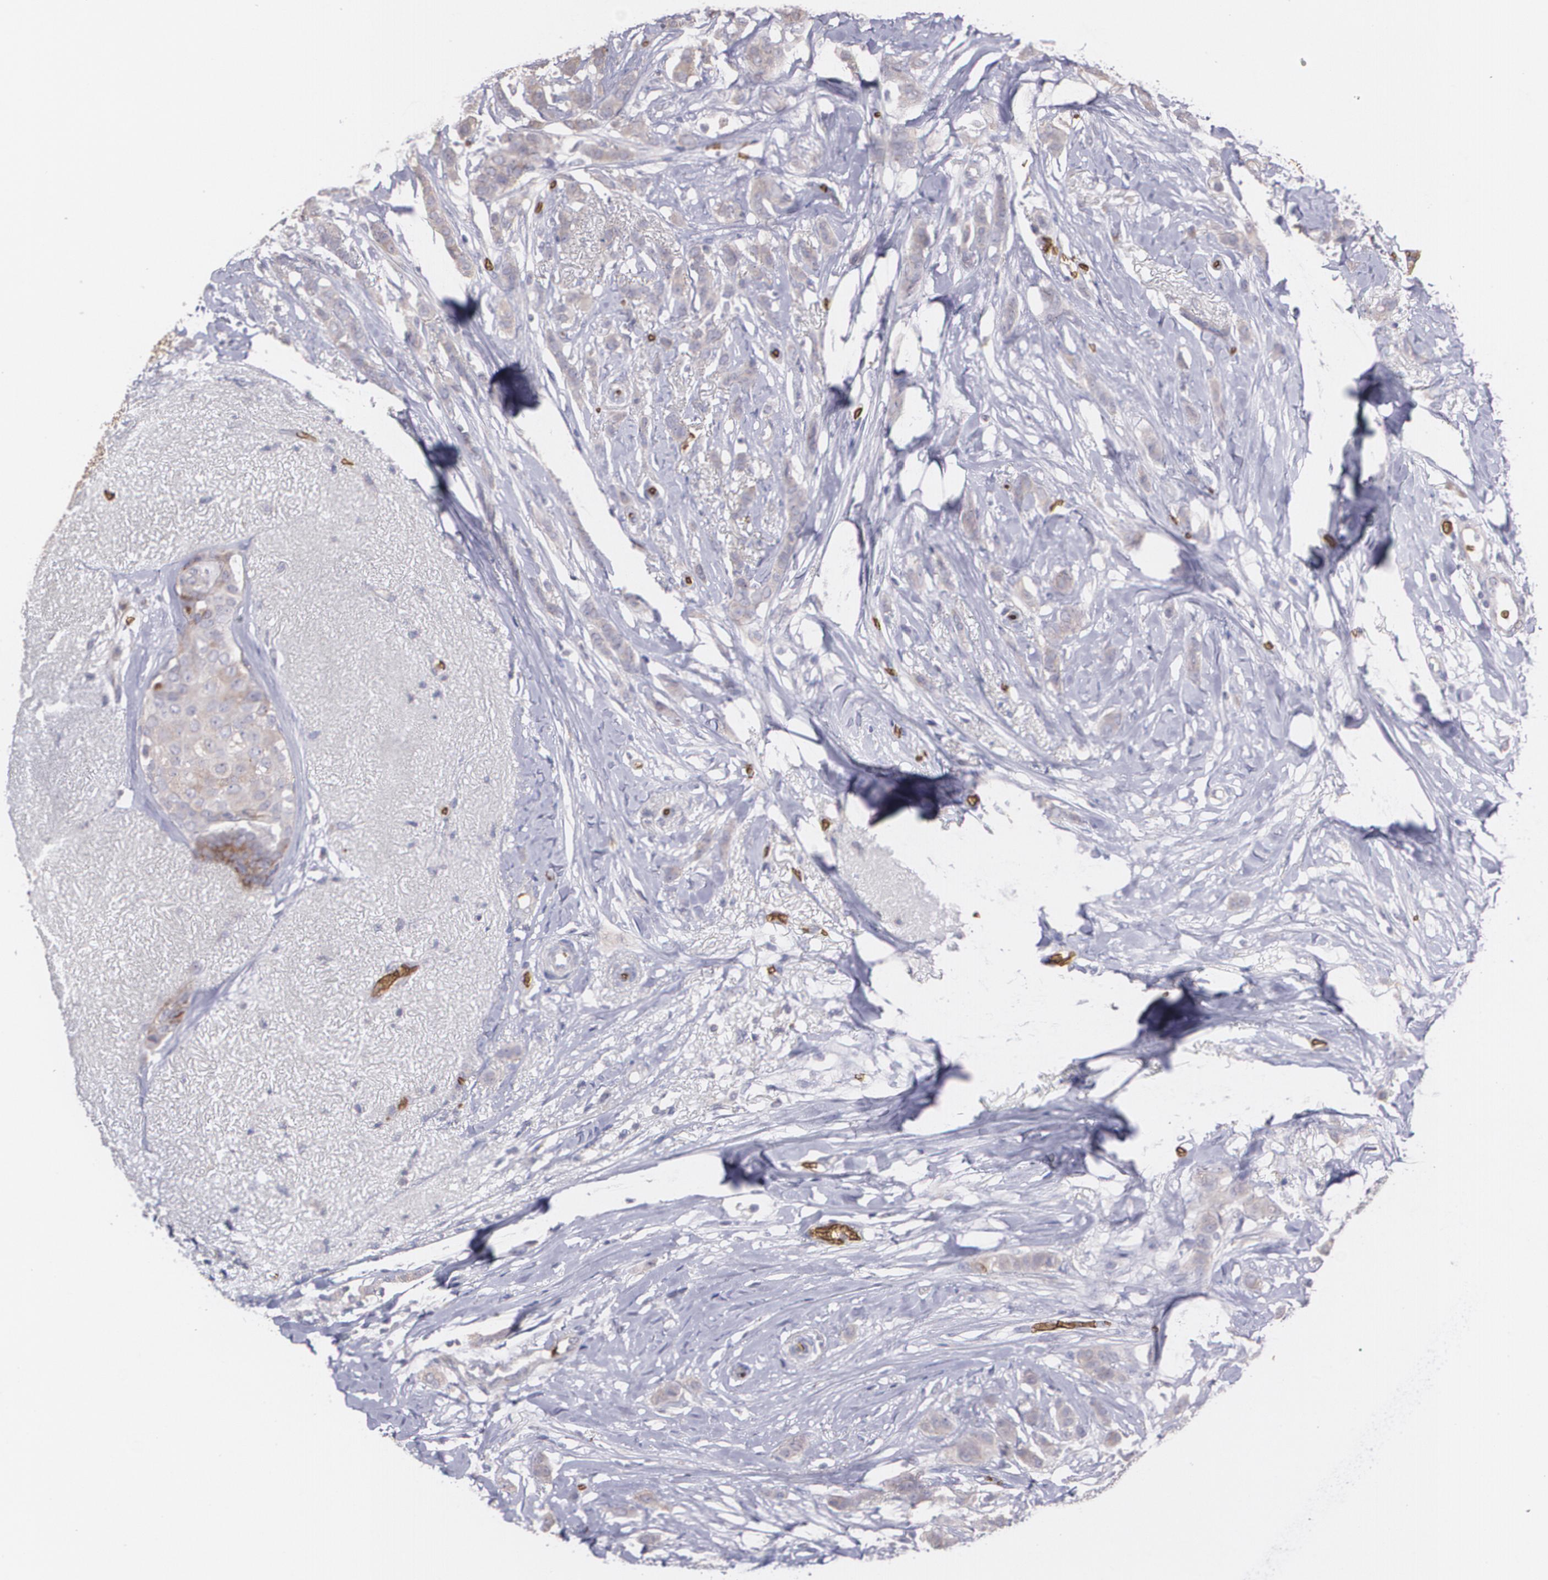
{"staining": {"intensity": "weak", "quantity": ">75%", "location": "cytoplasmic/membranous"}, "tissue": "breast cancer", "cell_type": "Tumor cells", "image_type": "cancer", "snomed": [{"axis": "morphology", "description": "Lobular carcinoma"}, {"axis": "topography", "description": "Breast"}], "caption": "Tumor cells reveal low levels of weak cytoplasmic/membranous staining in approximately >75% of cells in breast cancer (lobular carcinoma). The staining is performed using DAB brown chromogen to label protein expression. The nuclei are counter-stained blue using hematoxylin.", "gene": "SLC2A1", "patient": {"sex": "female", "age": 55}}